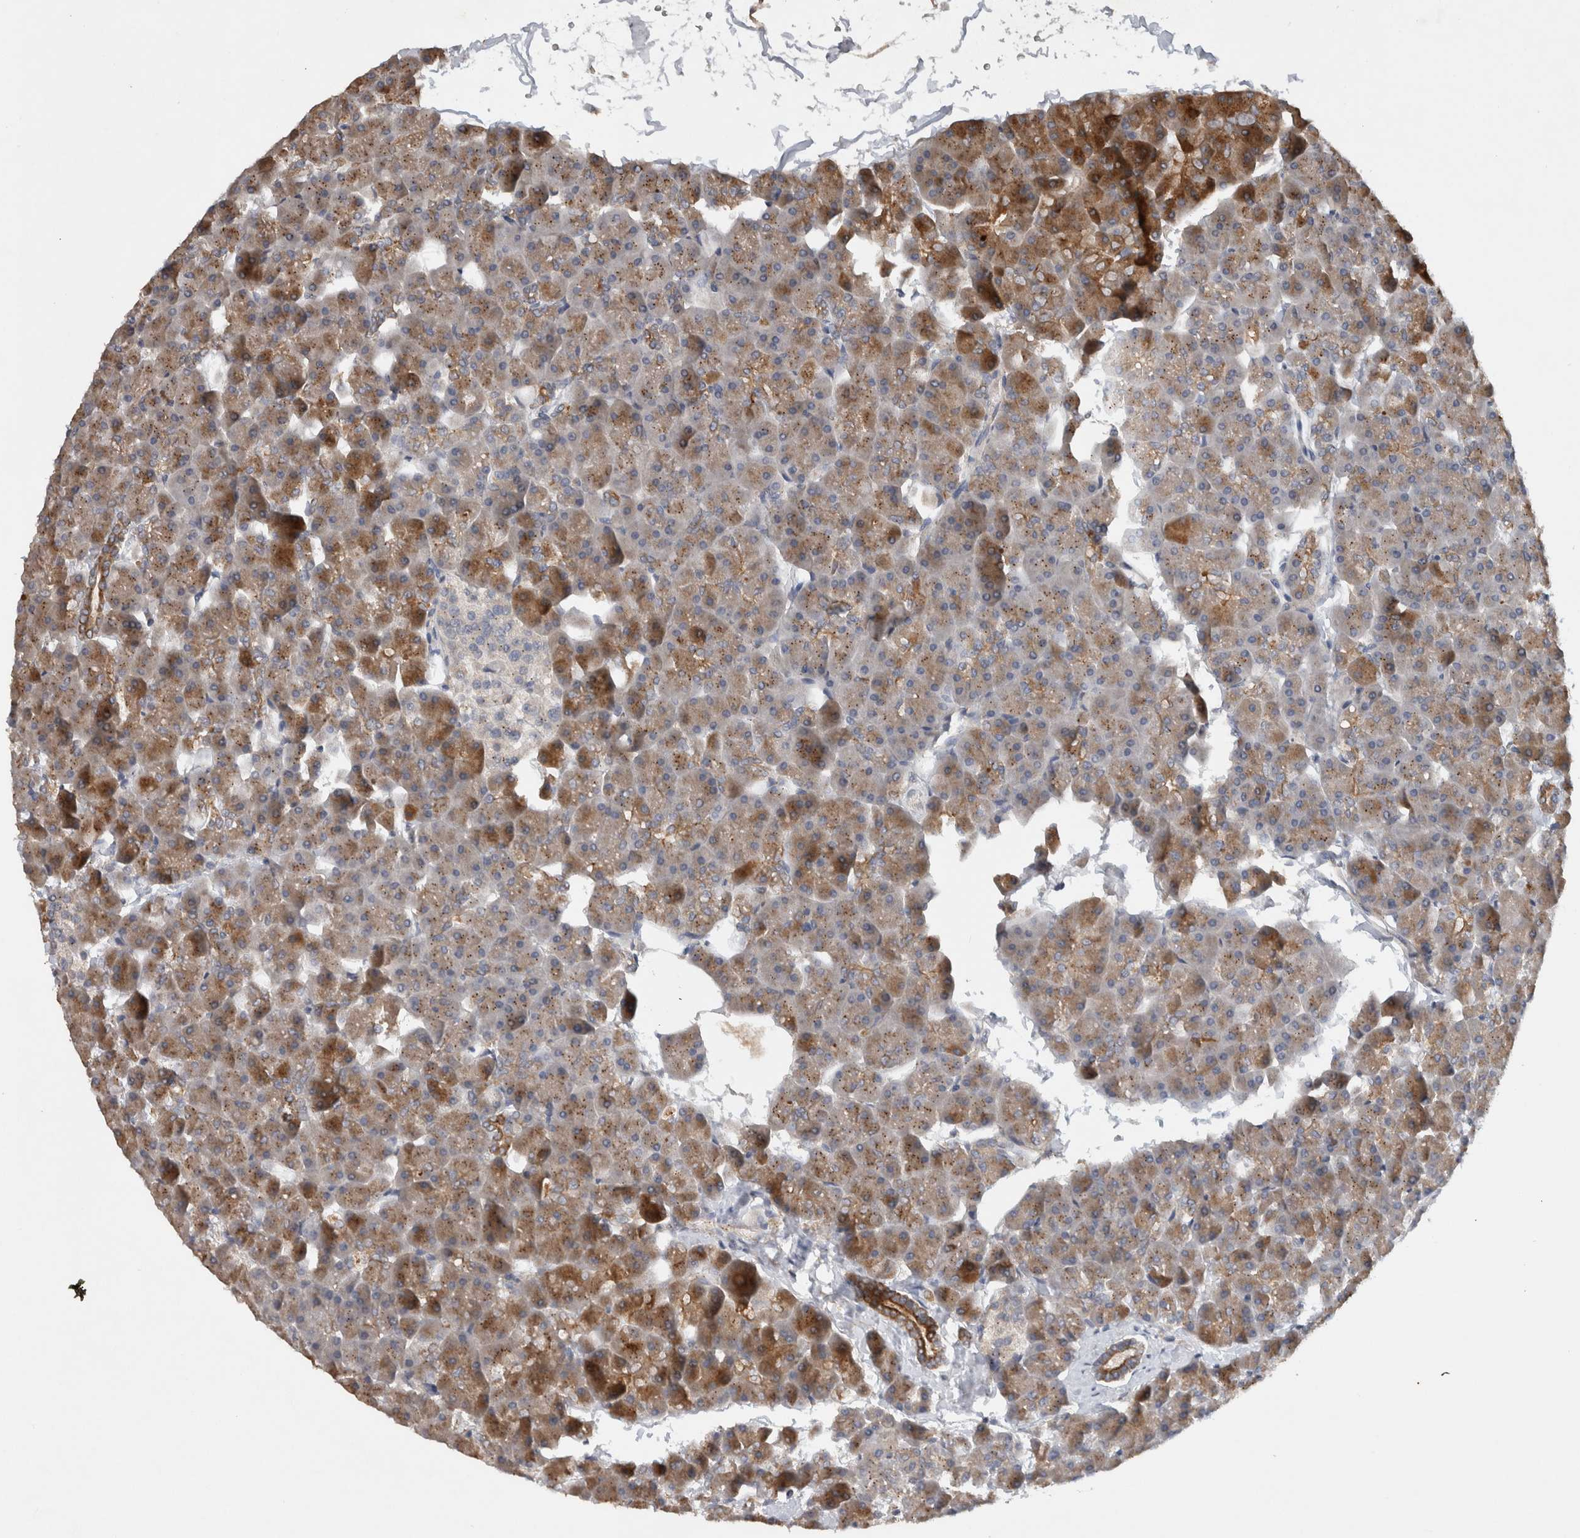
{"staining": {"intensity": "moderate", "quantity": "25%-75%", "location": "cytoplasmic/membranous"}, "tissue": "pancreas", "cell_type": "Exocrine glandular cells", "image_type": "normal", "snomed": [{"axis": "morphology", "description": "Normal tissue, NOS"}, {"axis": "topography", "description": "Pancreas"}], "caption": "Immunohistochemistry (IHC) of unremarkable human pancreas reveals medium levels of moderate cytoplasmic/membranous positivity in about 25%-75% of exocrine glandular cells.", "gene": "HEXD", "patient": {"sex": "male", "age": 35}}